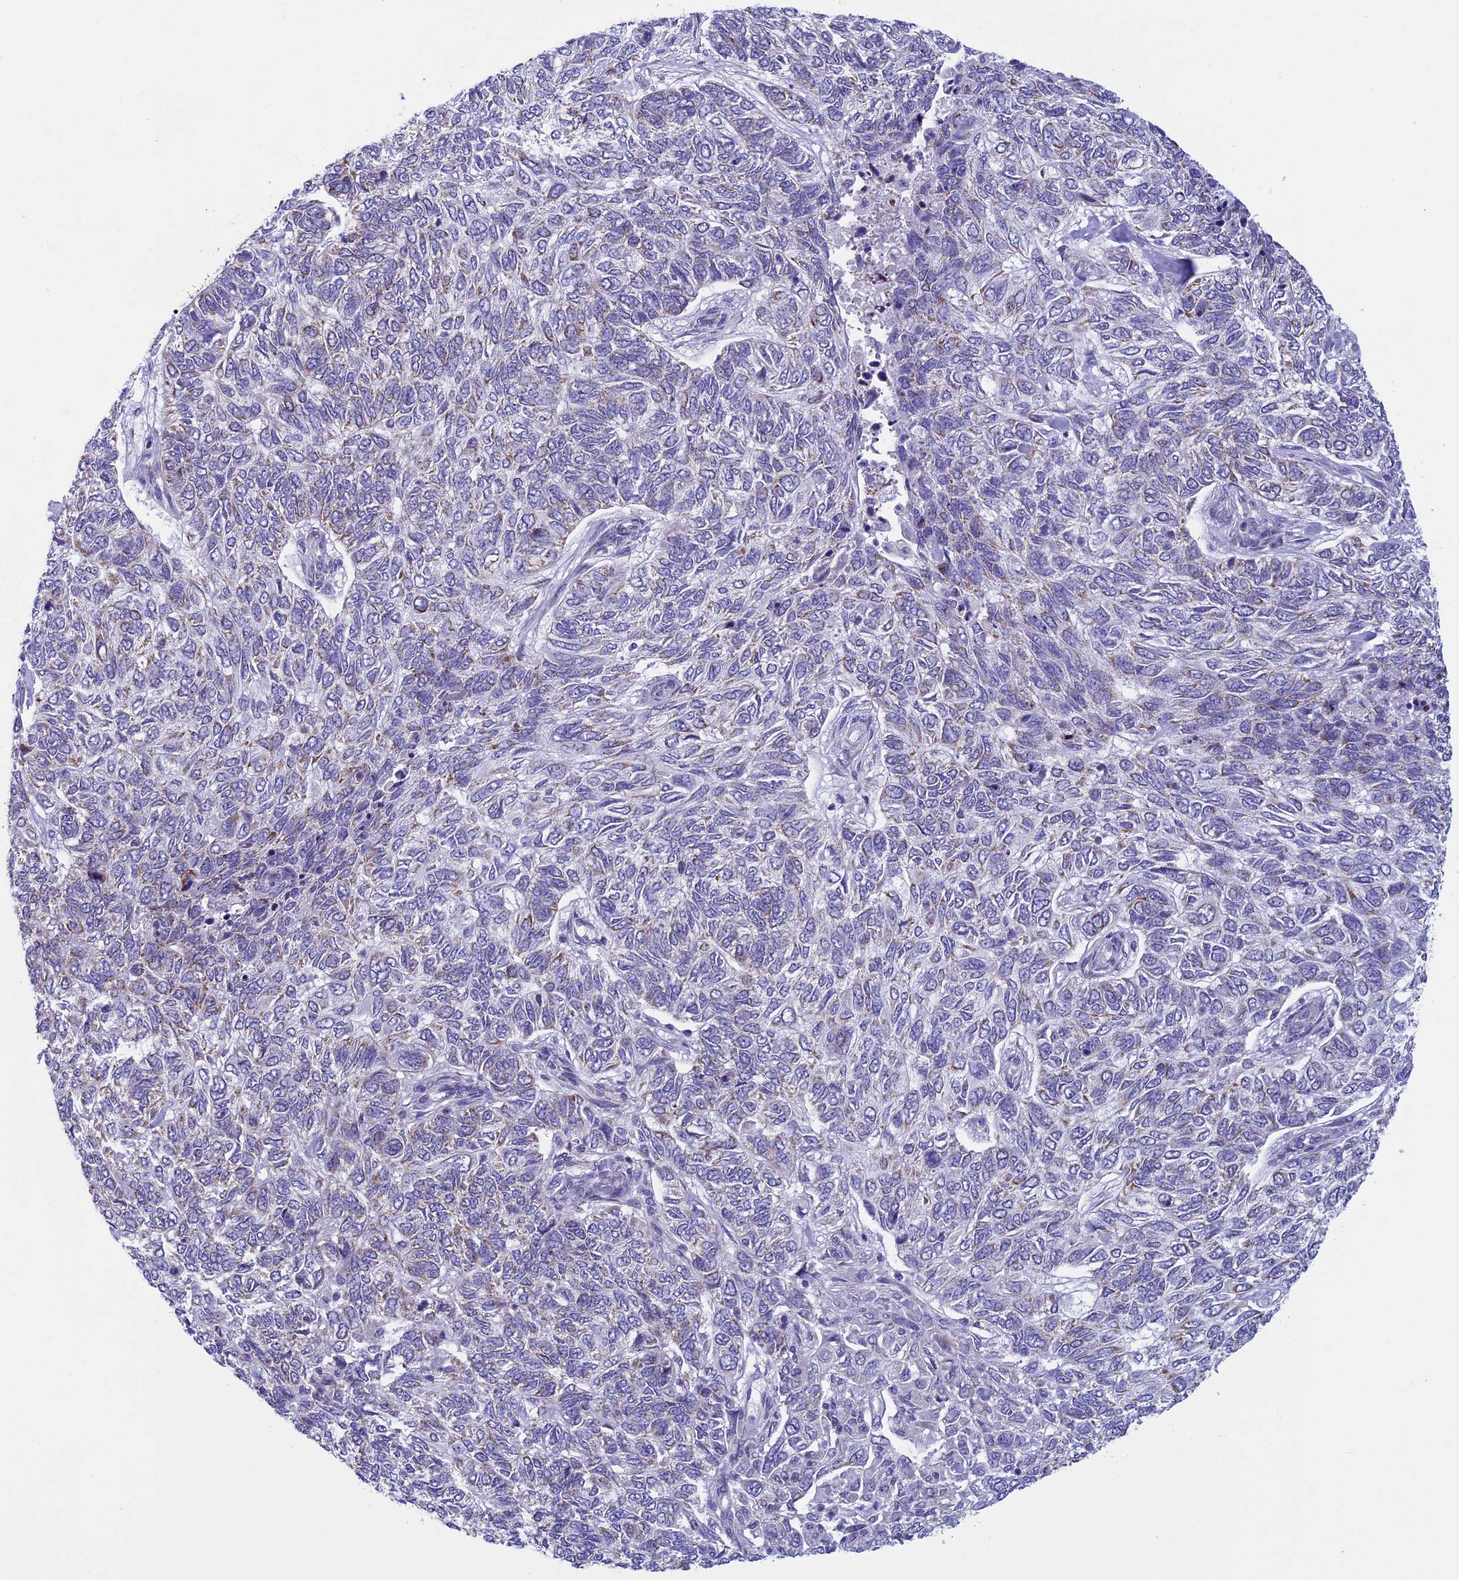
{"staining": {"intensity": "weak", "quantity": "<25%", "location": "cytoplasmic/membranous"}, "tissue": "skin cancer", "cell_type": "Tumor cells", "image_type": "cancer", "snomed": [{"axis": "morphology", "description": "Basal cell carcinoma"}, {"axis": "topography", "description": "Skin"}], "caption": "Micrograph shows no significant protein positivity in tumor cells of skin cancer.", "gene": "MFSD12", "patient": {"sex": "female", "age": 65}}